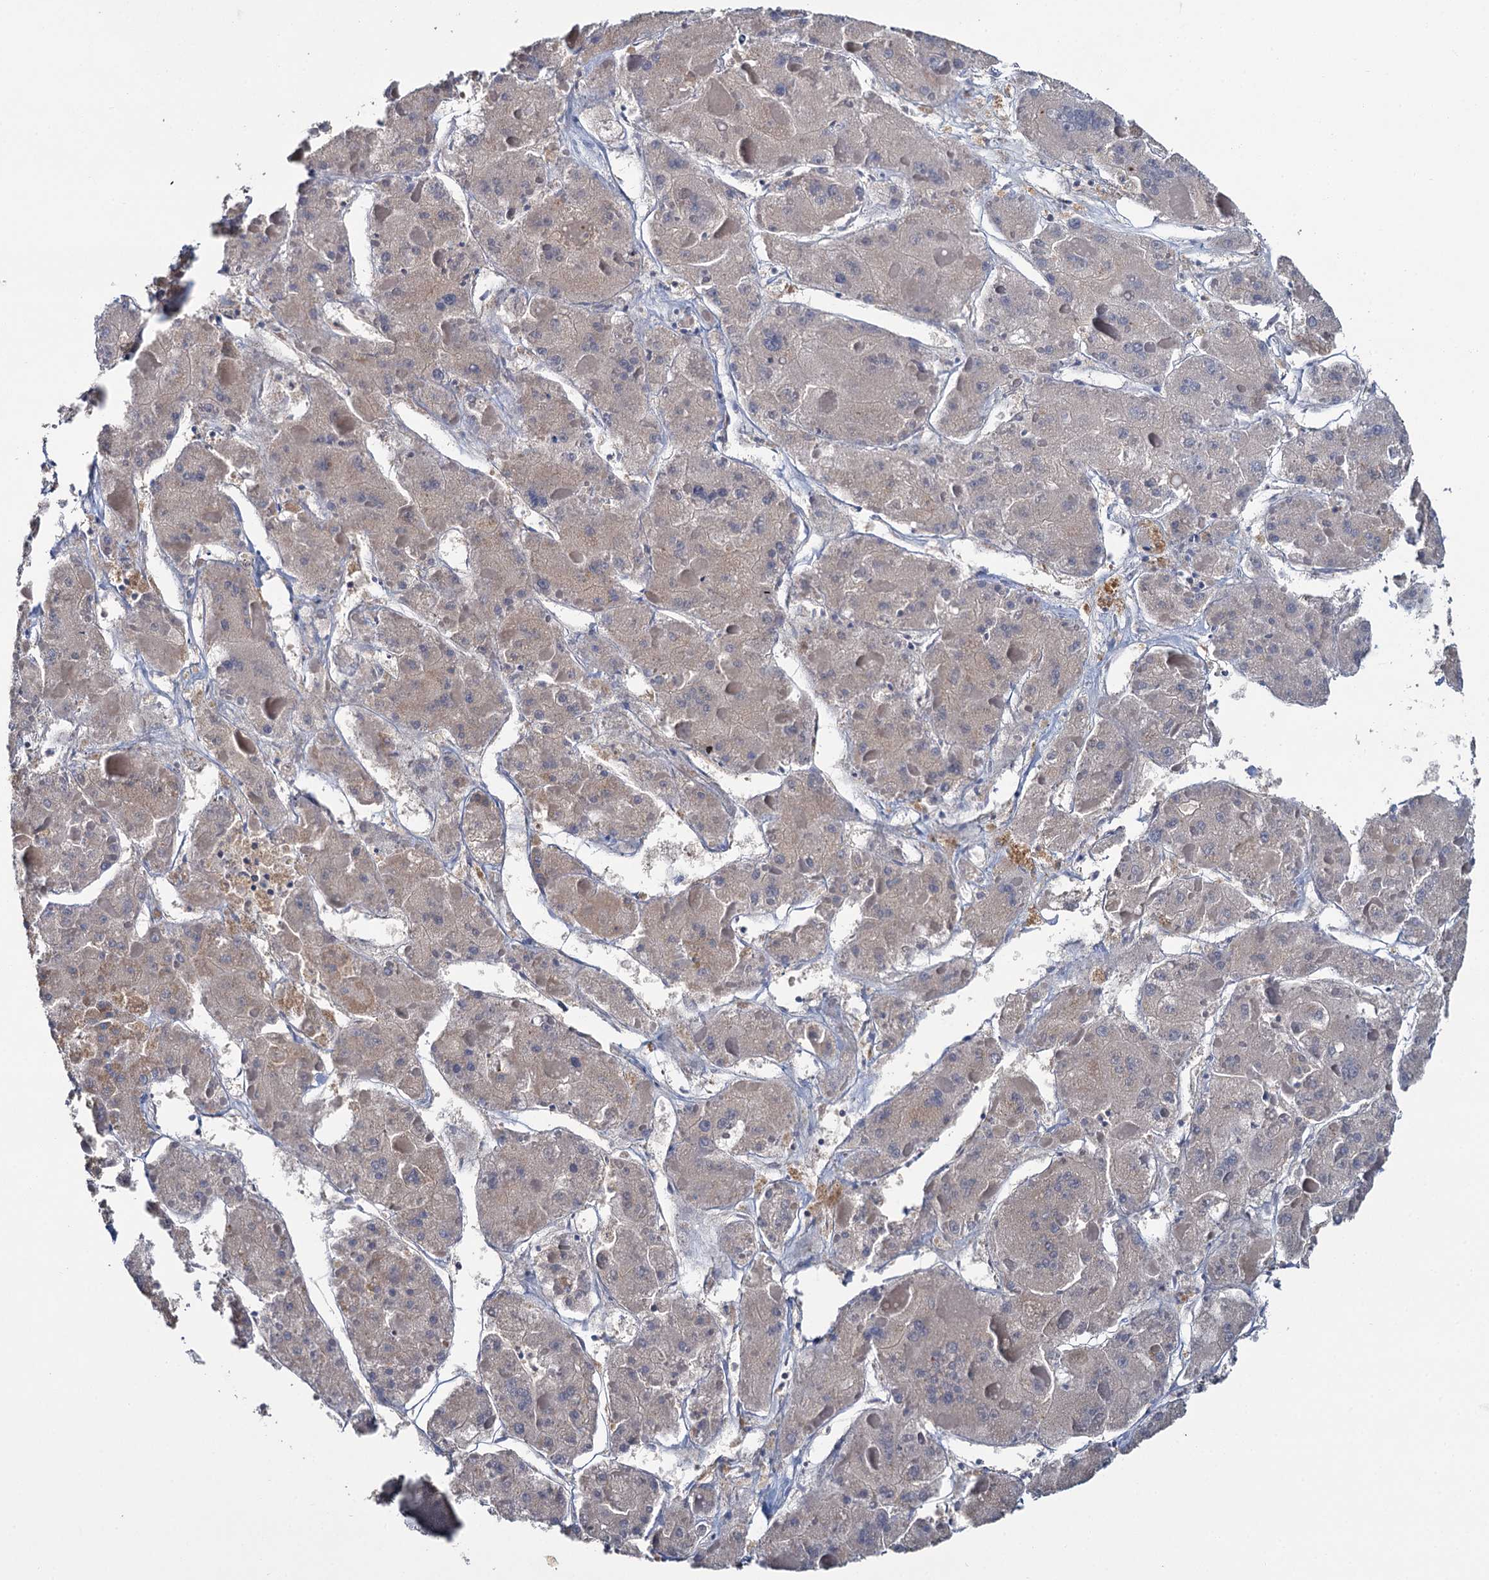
{"staining": {"intensity": "negative", "quantity": "none", "location": "none"}, "tissue": "liver cancer", "cell_type": "Tumor cells", "image_type": "cancer", "snomed": [{"axis": "morphology", "description": "Carcinoma, Hepatocellular, NOS"}, {"axis": "topography", "description": "Liver"}], "caption": "Tumor cells show no significant protein expression in liver hepatocellular carcinoma.", "gene": "FGFR2", "patient": {"sex": "female", "age": 73}}